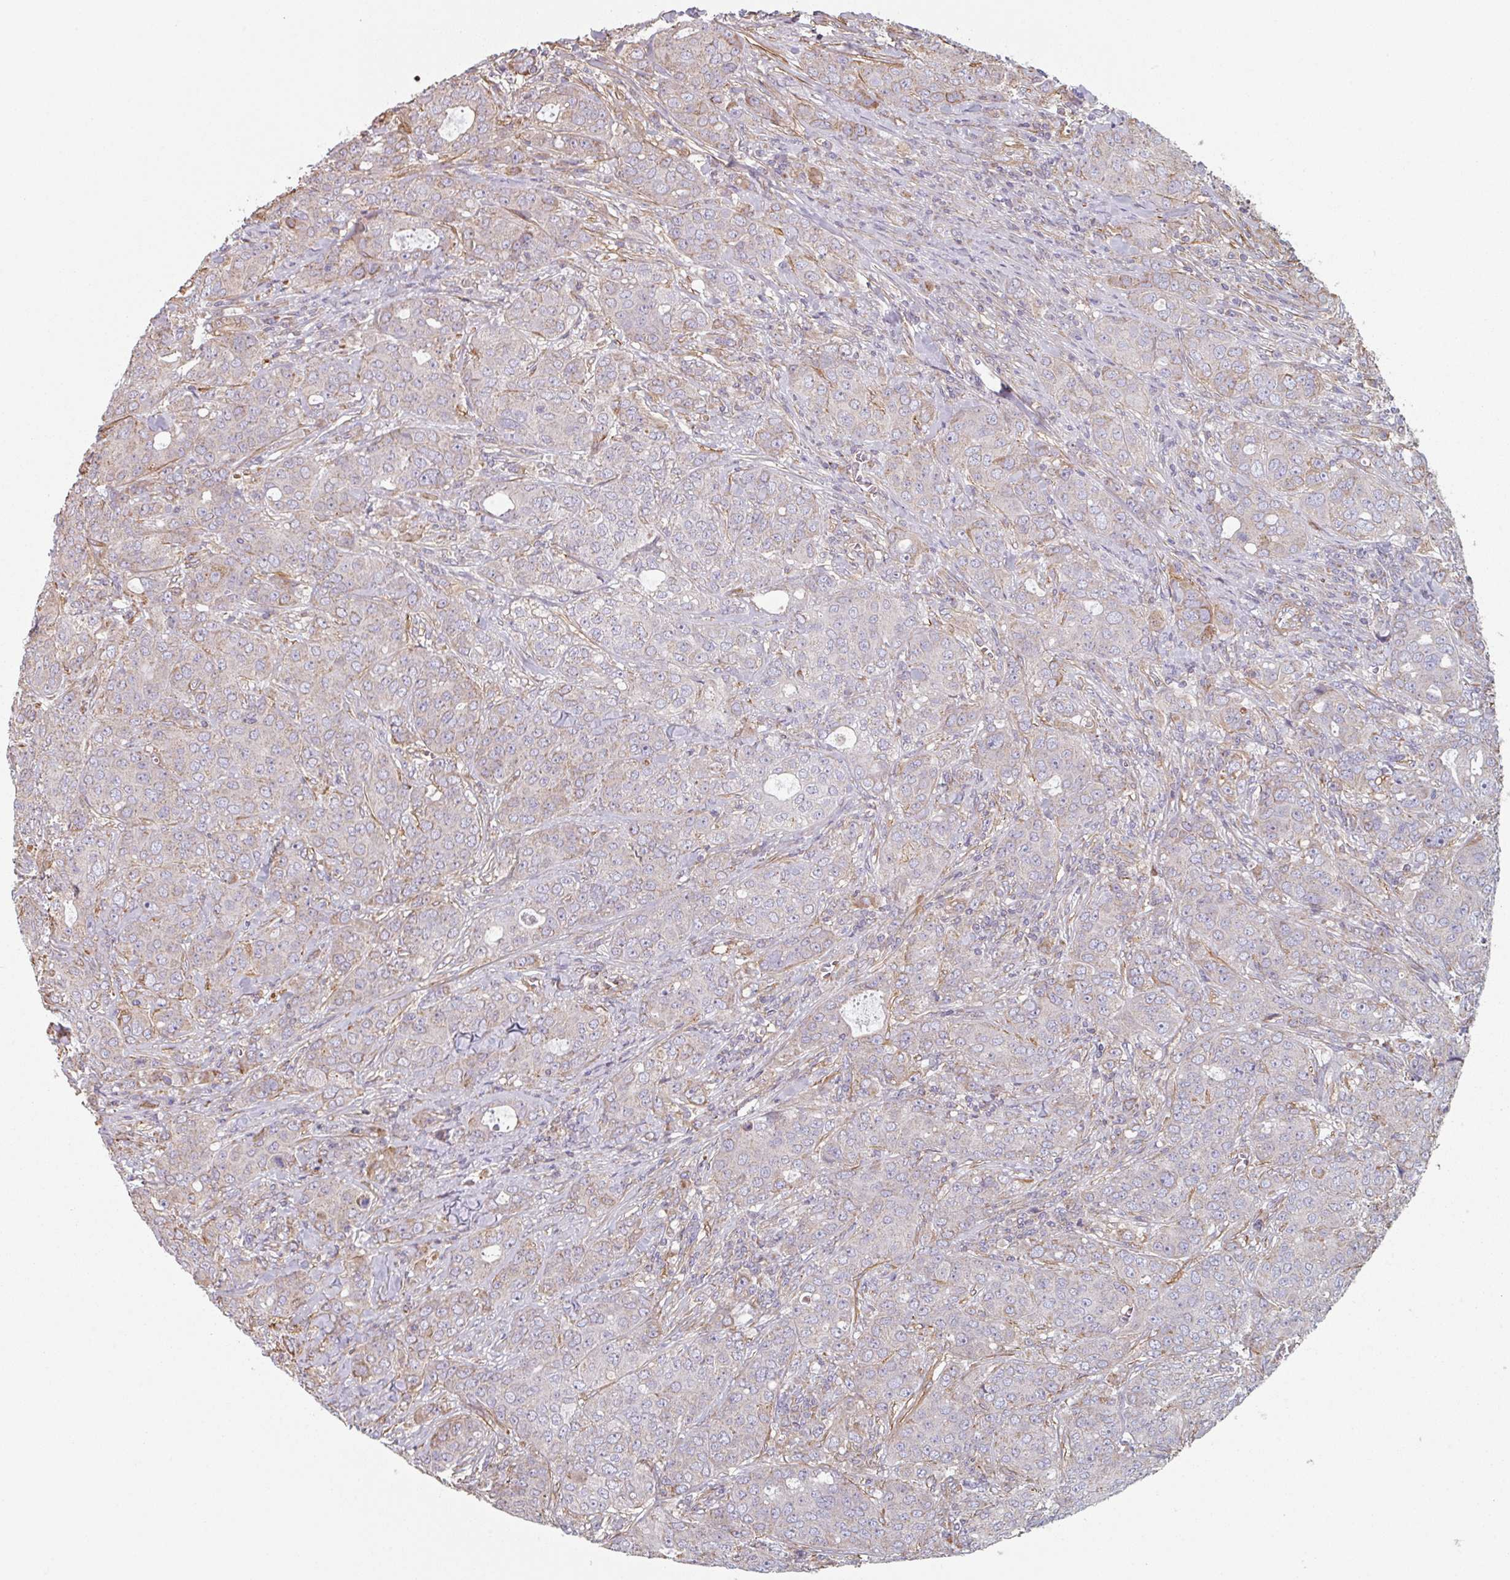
{"staining": {"intensity": "negative", "quantity": "none", "location": "none"}, "tissue": "breast cancer", "cell_type": "Tumor cells", "image_type": "cancer", "snomed": [{"axis": "morphology", "description": "Duct carcinoma"}, {"axis": "topography", "description": "Breast"}], "caption": "IHC of intraductal carcinoma (breast) reveals no positivity in tumor cells. (DAB (3,3'-diaminobenzidine) immunohistochemistry, high magnification).", "gene": "GSTA4", "patient": {"sex": "female", "age": 43}}